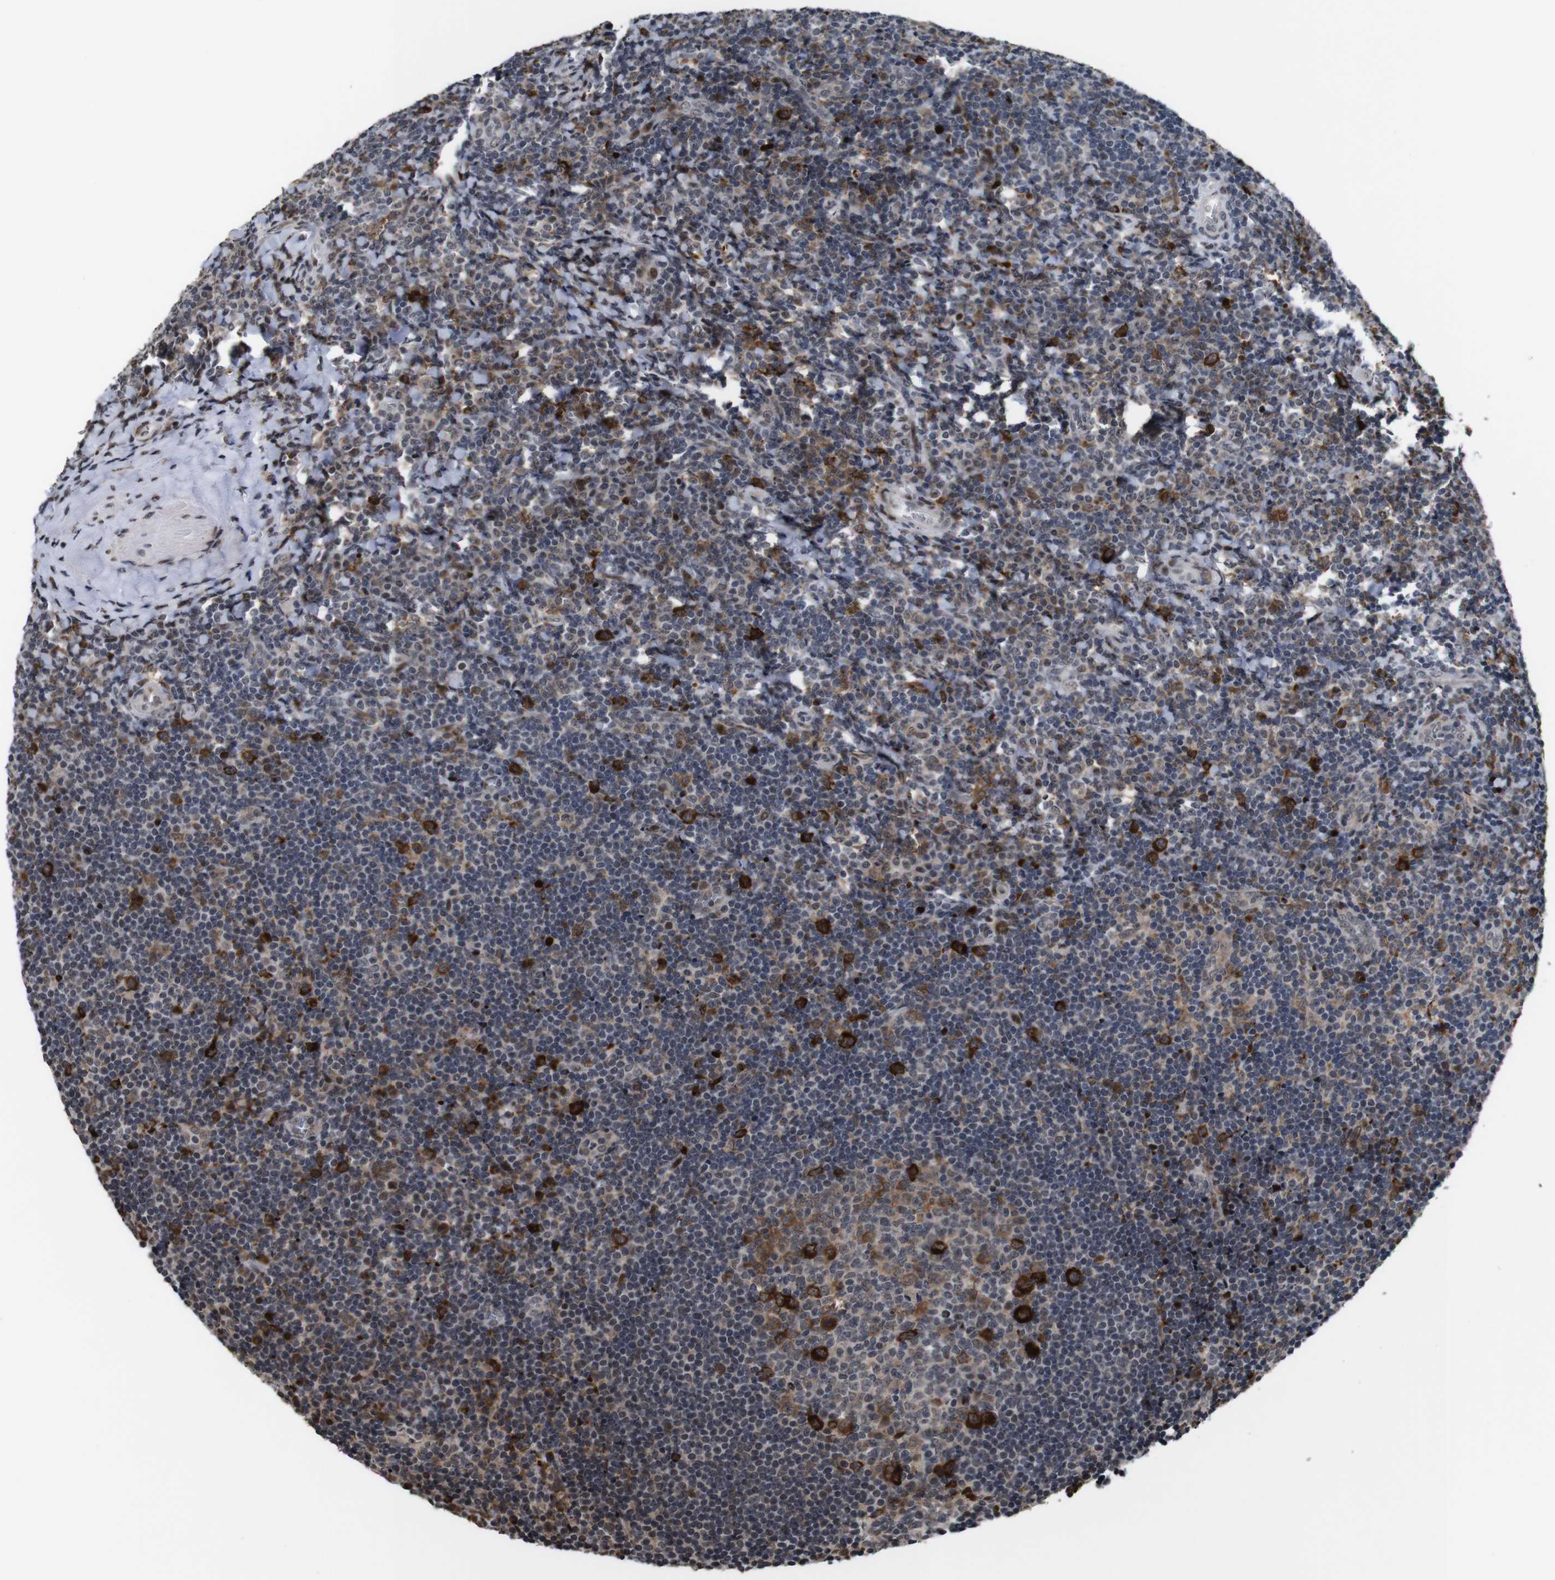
{"staining": {"intensity": "strong", "quantity": "25%-75%", "location": "cytoplasmic/membranous"}, "tissue": "tonsil", "cell_type": "Germinal center cells", "image_type": "normal", "snomed": [{"axis": "morphology", "description": "Normal tissue, NOS"}, {"axis": "topography", "description": "Tonsil"}], "caption": "Immunohistochemical staining of benign tonsil shows strong cytoplasmic/membranous protein expression in approximately 25%-75% of germinal center cells. (brown staining indicates protein expression, while blue staining denotes nuclei).", "gene": "EIF4G1", "patient": {"sex": "male", "age": 37}}